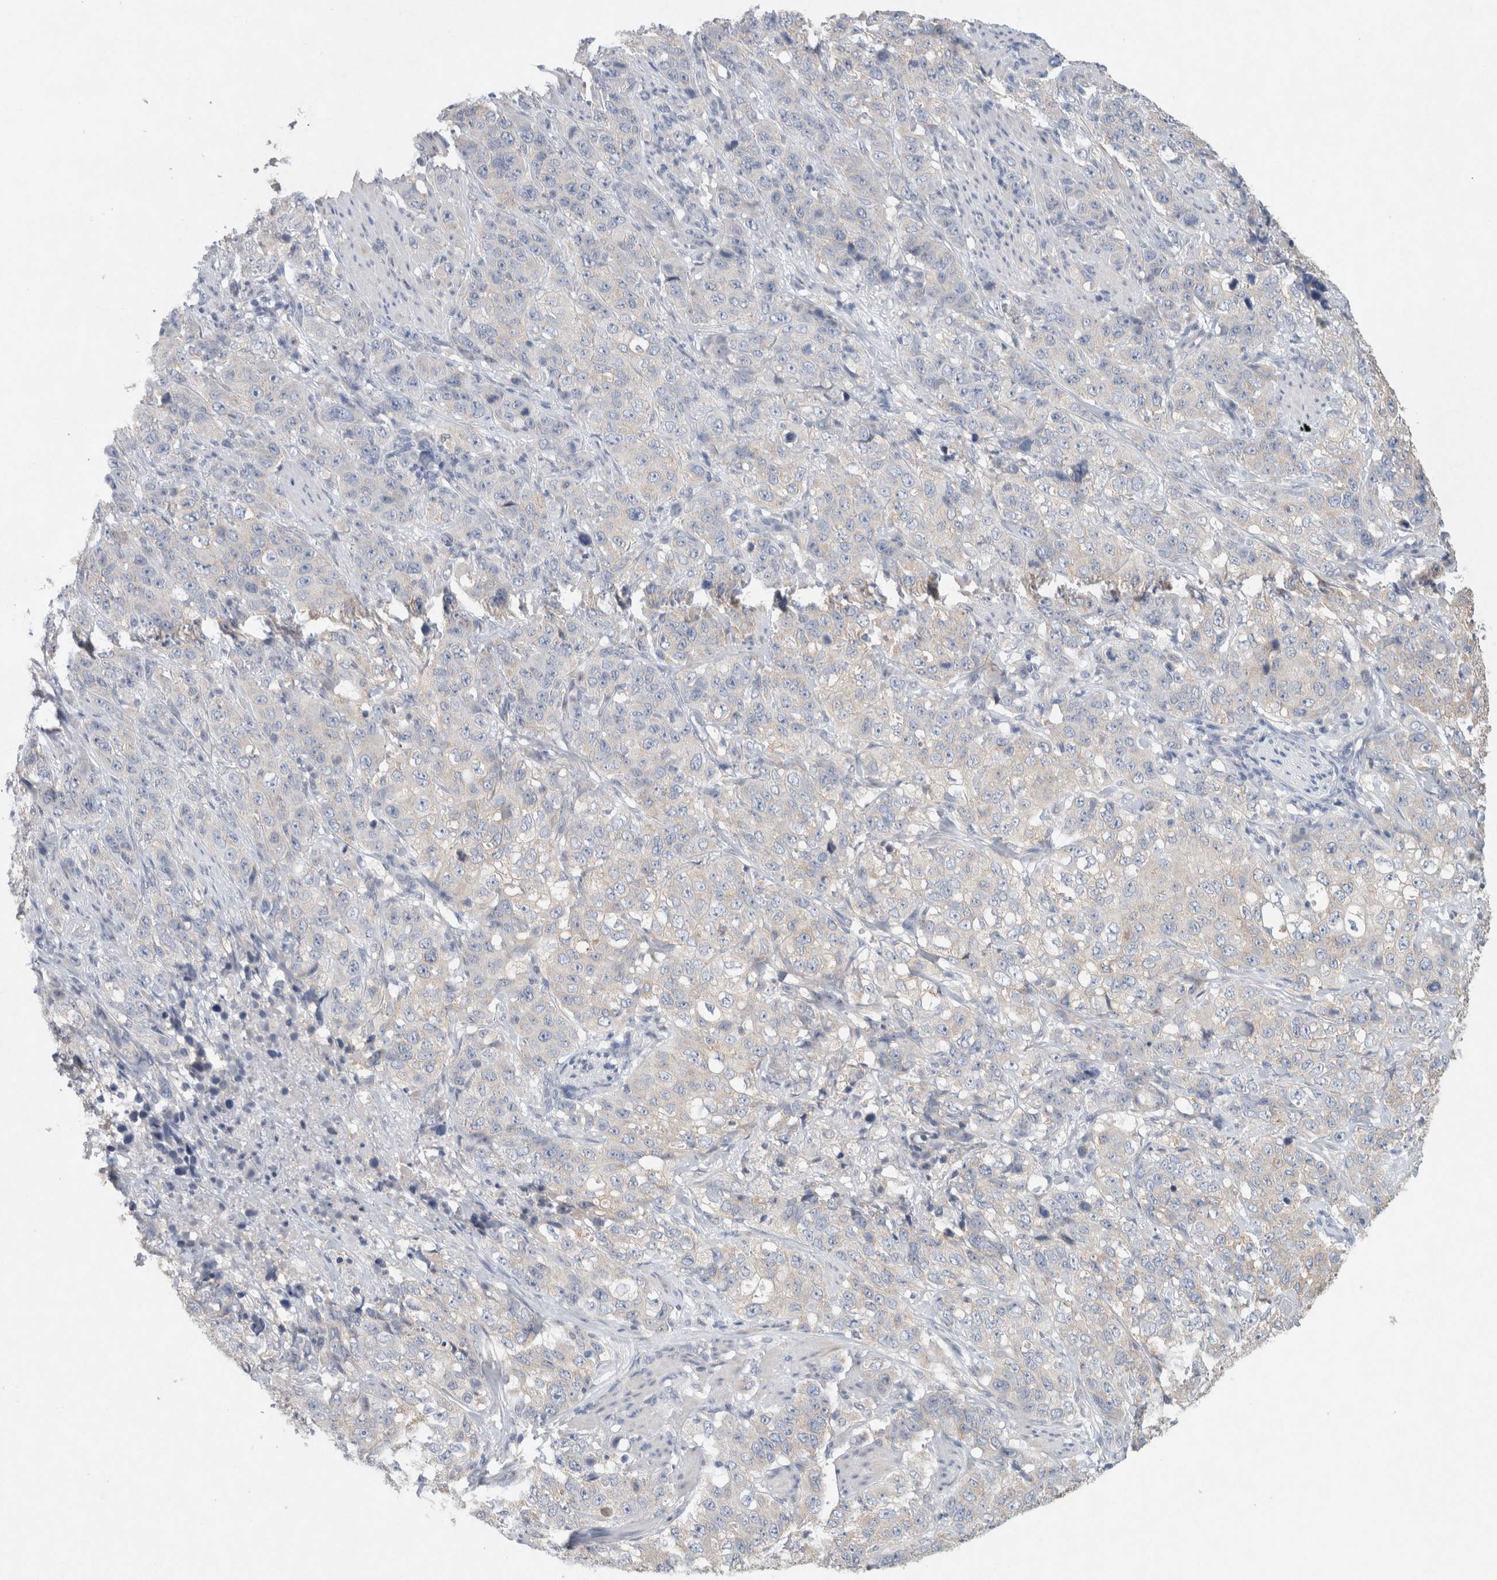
{"staining": {"intensity": "negative", "quantity": "none", "location": "none"}, "tissue": "stomach cancer", "cell_type": "Tumor cells", "image_type": "cancer", "snomed": [{"axis": "morphology", "description": "Adenocarcinoma, NOS"}, {"axis": "topography", "description": "Stomach"}], "caption": "Immunohistochemistry (IHC) image of stomach adenocarcinoma stained for a protein (brown), which displays no expression in tumor cells.", "gene": "RAB14", "patient": {"sex": "male", "age": 48}}